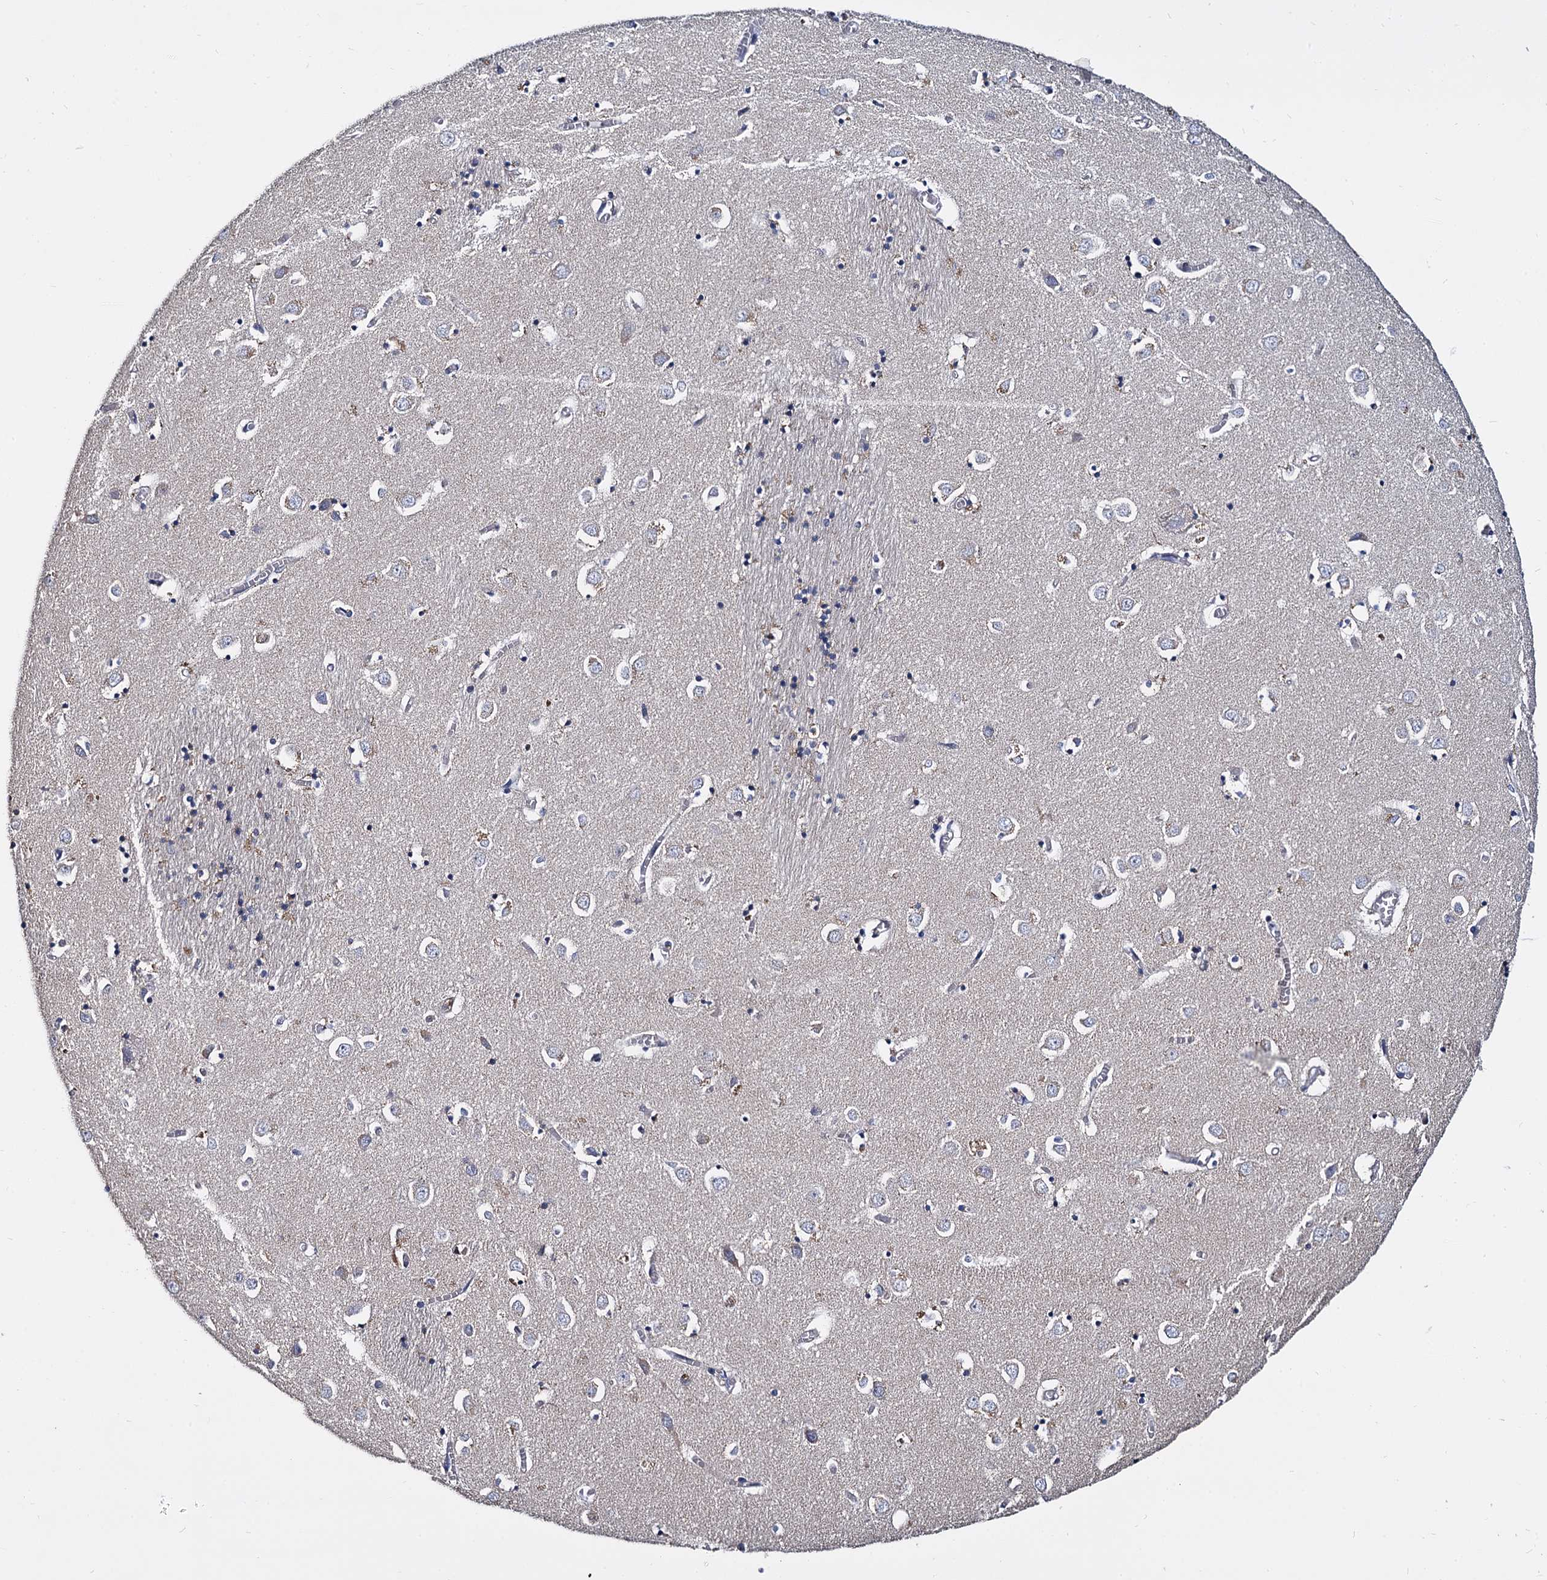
{"staining": {"intensity": "negative", "quantity": "none", "location": "none"}, "tissue": "caudate", "cell_type": "Glial cells", "image_type": "normal", "snomed": [{"axis": "morphology", "description": "Normal tissue, NOS"}, {"axis": "topography", "description": "Lateral ventricle wall"}], "caption": "Glial cells show no significant protein positivity in benign caudate. Brightfield microscopy of immunohistochemistry (IHC) stained with DAB (3,3'-diaminobenzidine) (brown) and hematoxylin (blue), captured at high magnification.", "gene": "ANKRD13A", "patient": {"sex": "male", "age": 70}}